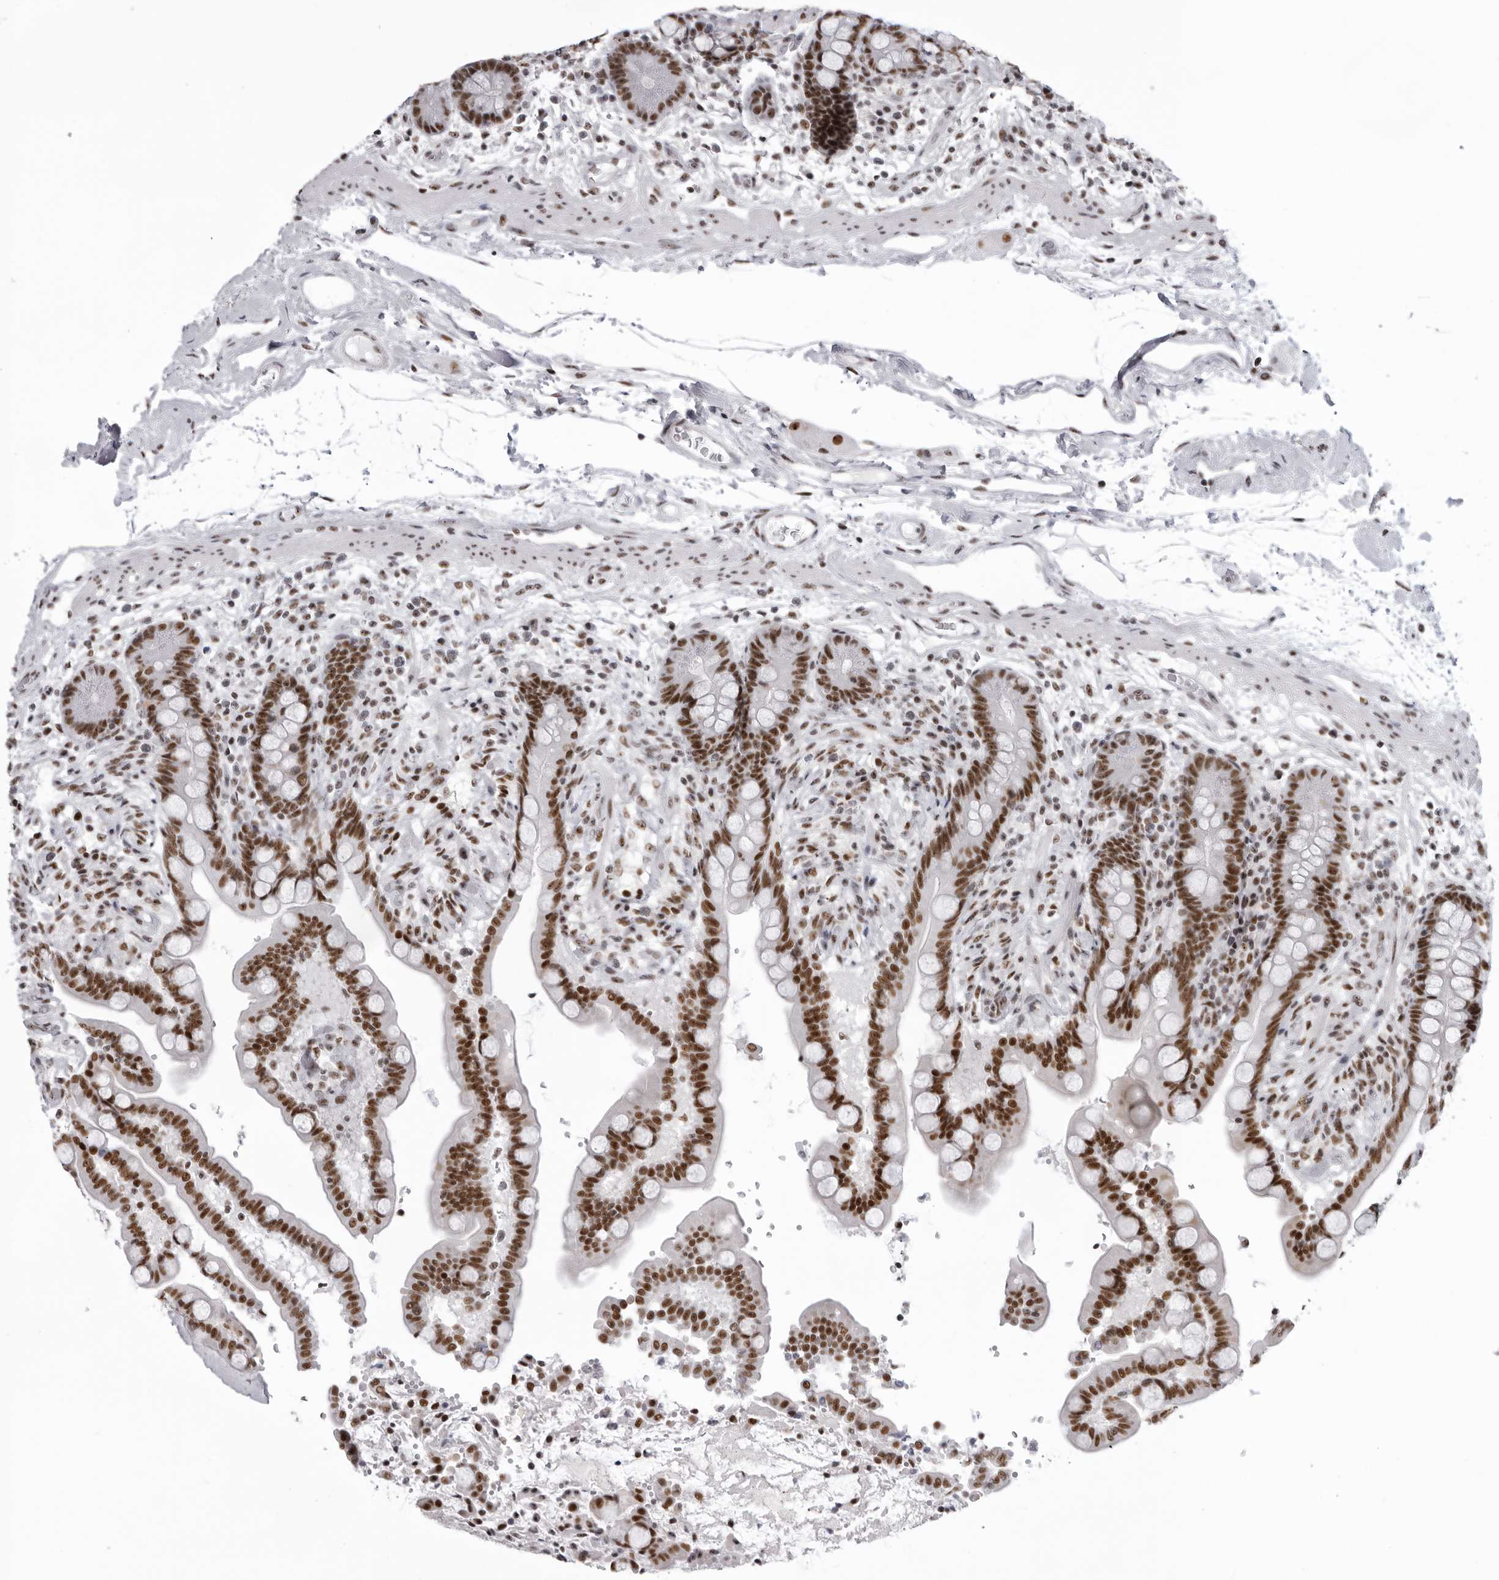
{"staining": {"intensity": "moderate", "quantity": ">75%", "location": "nuclear"}, "tissue": "colon", "cell_type": "Endothelial cells", "image_type": "normal", "snomed": [{"axis": "morphology", "description": "Normal tissue, NOS"}, {"axis": "topography", "description": "Colon"}], "caption": "Moderate nuclear staining is present in about >75% of endothelial cells in unremarkable colon. (DAB IHC with brightfield microscopy, high magnification).", "gene": "DHX9", "patient": {"sex": "male", "age": 73}}